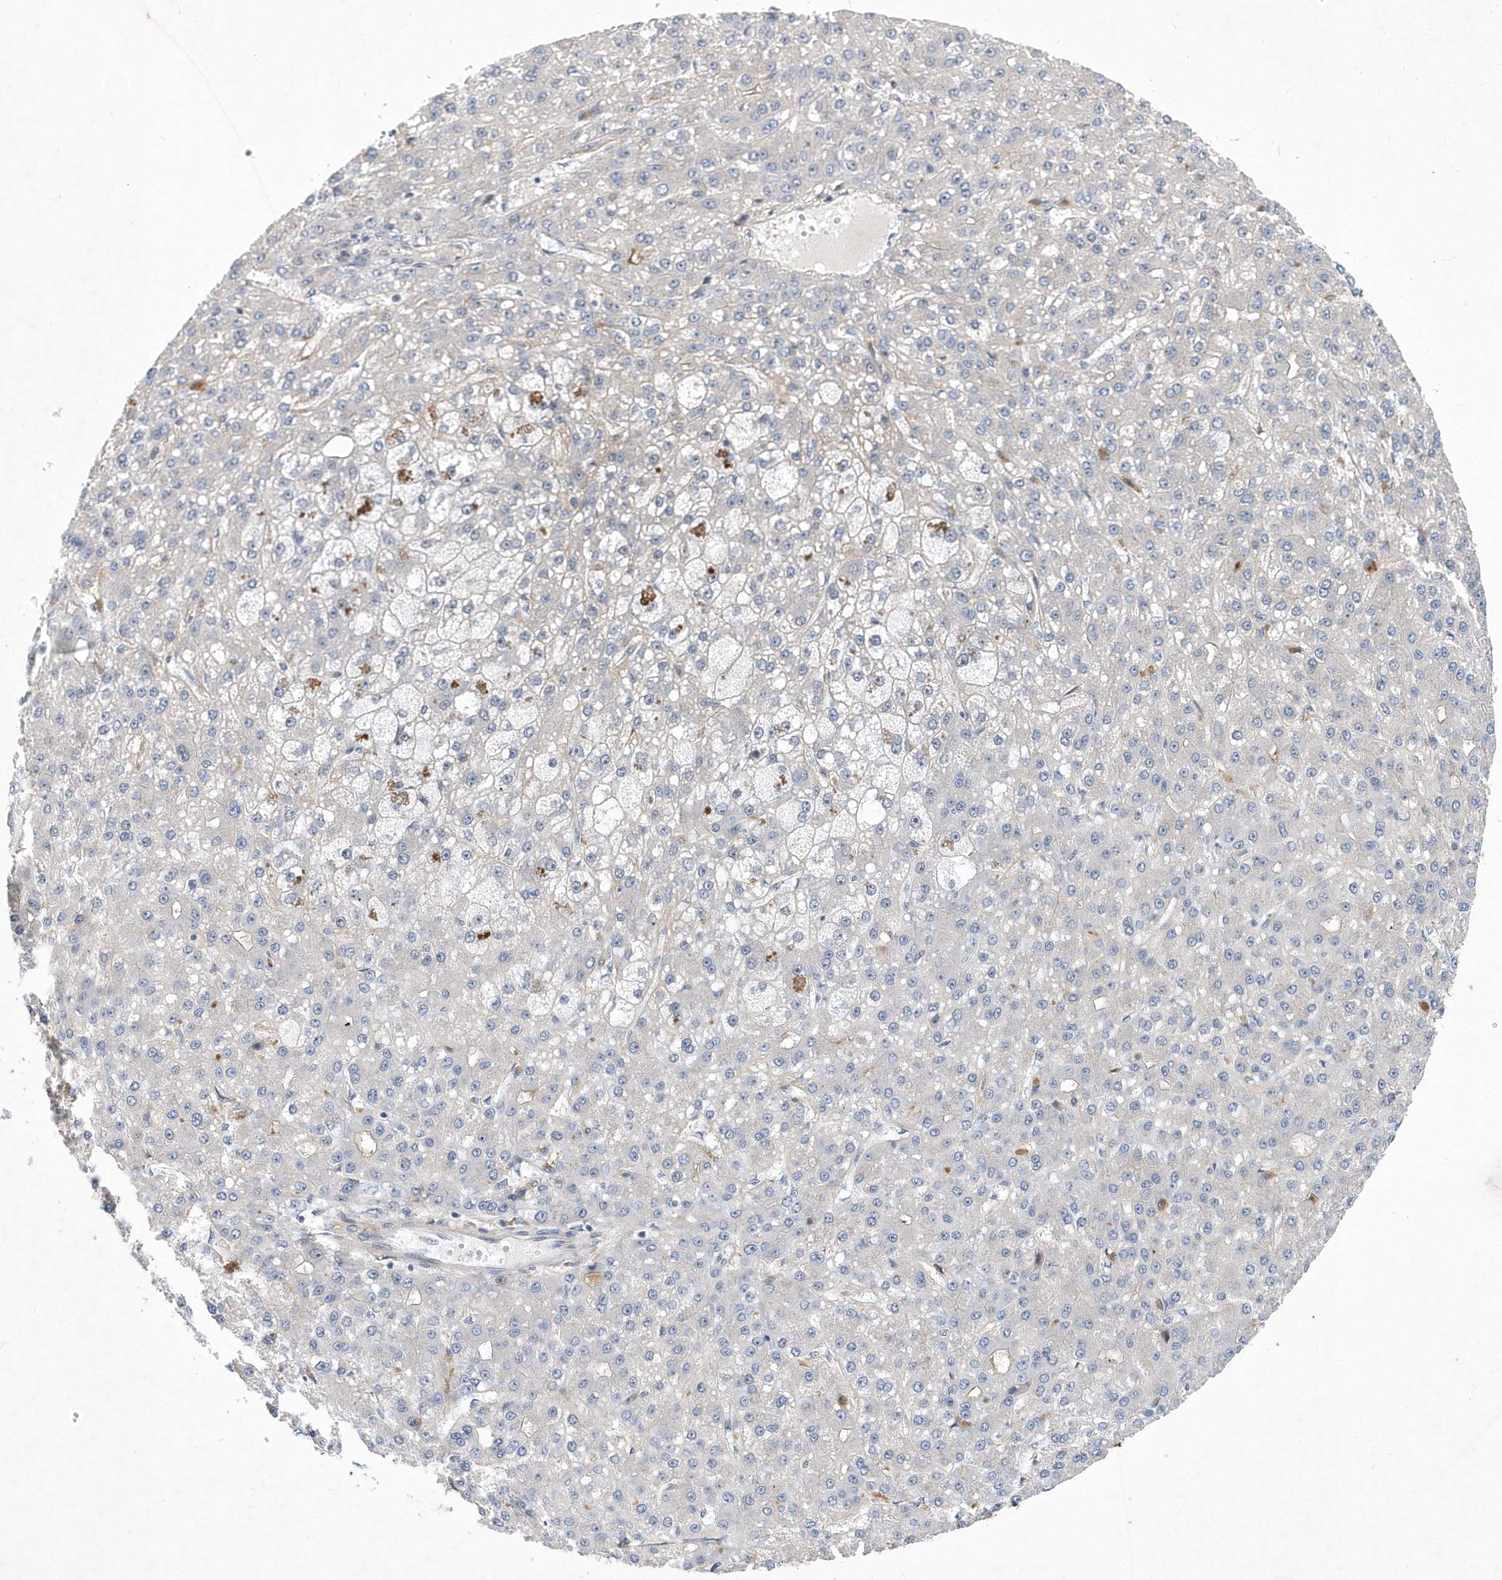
{"staining": {"intensity": "negative", "quantity": "none", "location": "none"}, "tissue": "liver cancer", "cell_type": "Tumor cells", "image_type": "cancer", "snomed": [{"axis": "morphology", "description": "Carcinoma, Hepatocellular, NOS"}, {"axis": "topography", "description": "Liver"}], "caption": "Immunohistochemistry (IHC) micrograph of neoplastic tissue: liver cancer stained with DAB (3,3'-diaminobenzidine) displays no significant protein positivity in tumor cells.", "gene": "FAM217A", "patient": {"sex": "male", "age": 67}}